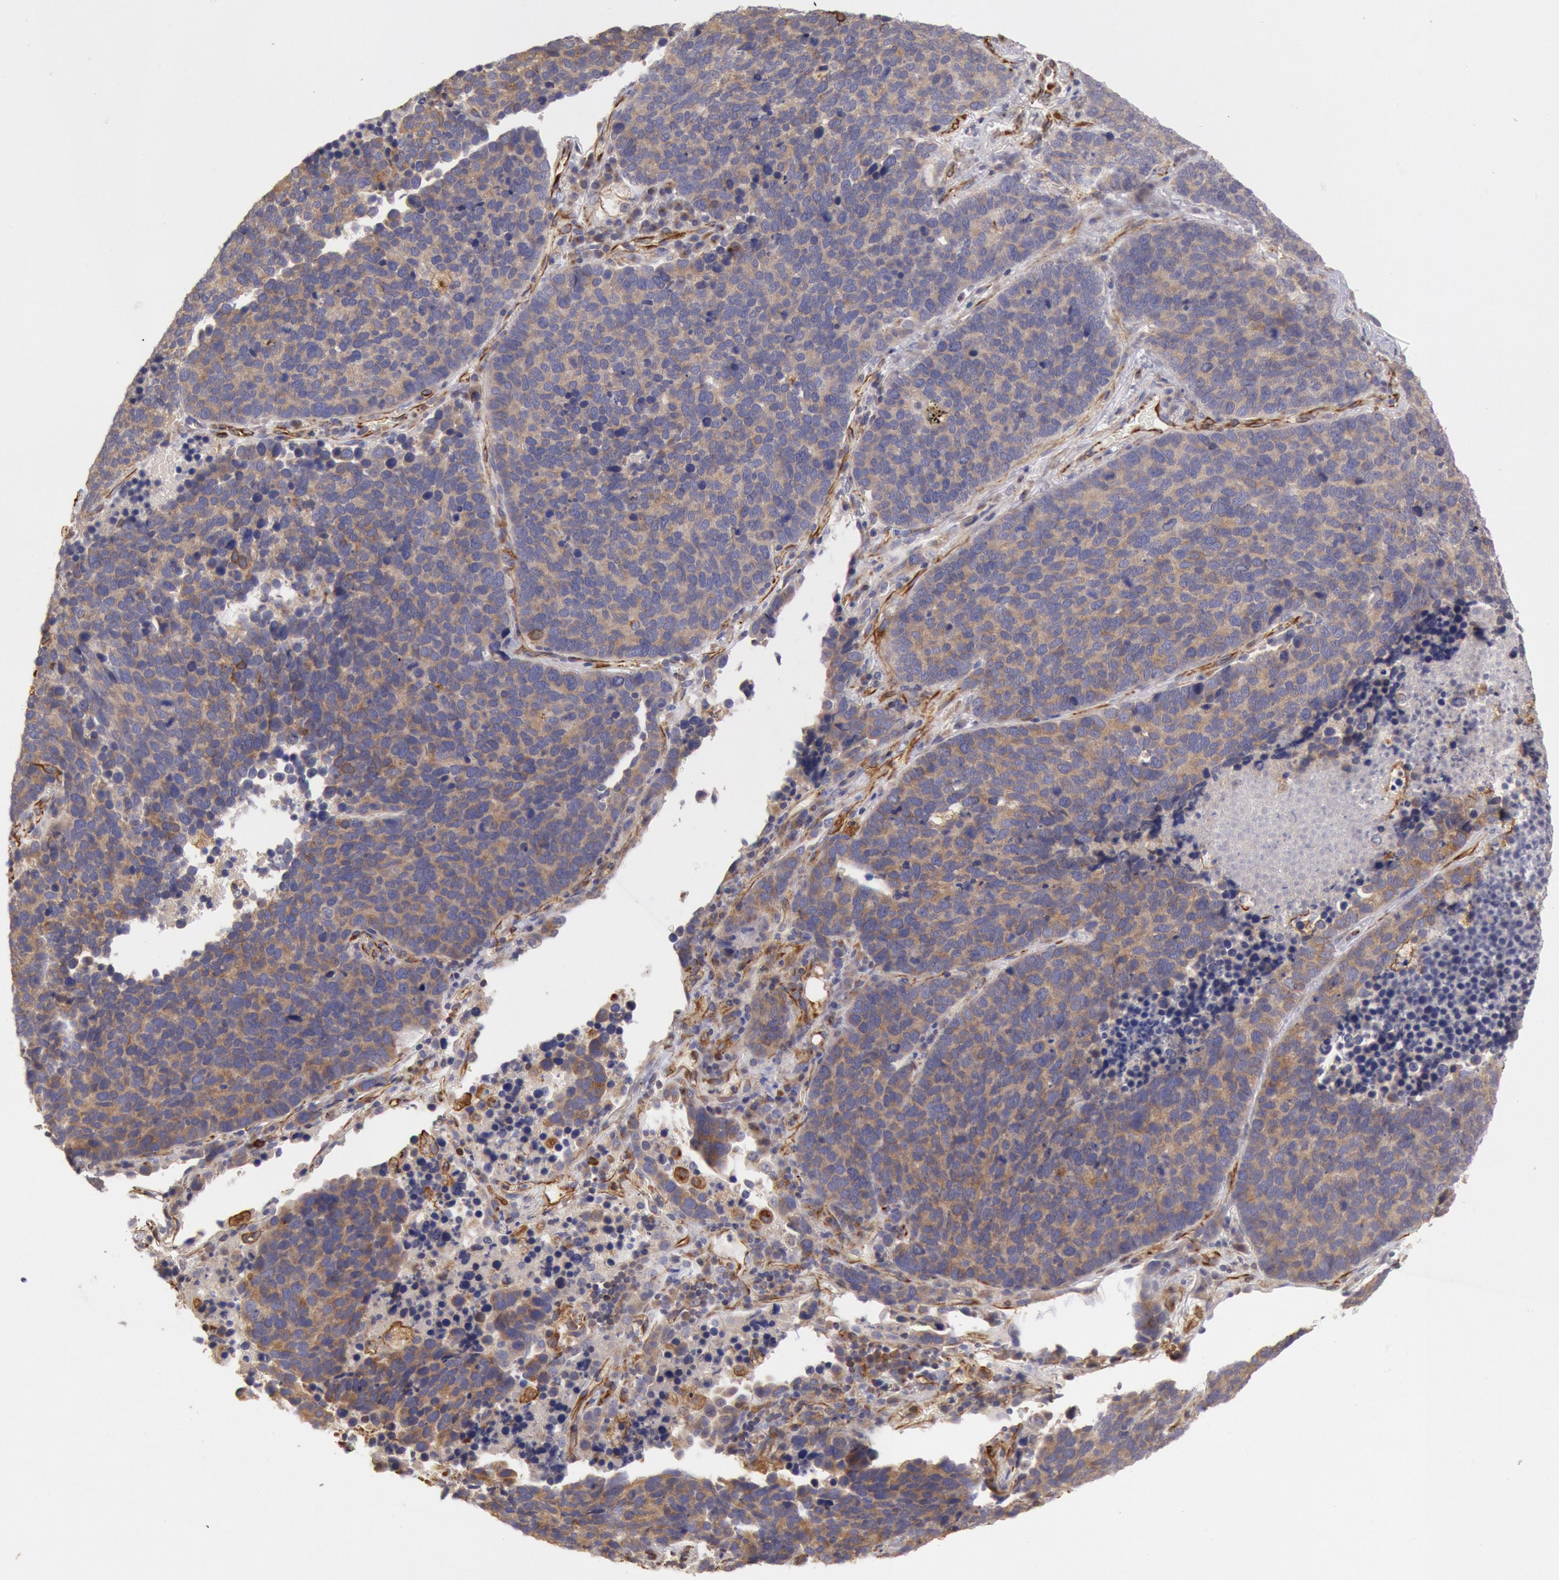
{"staining": {"intensity": "weak", "quantity": ">75%", "location": "cytoplasmic/membranous"}, "tissue": "lung cancer", "cell_type": "Tumor cells", "image_type": "cancer", "snomed": [{"axis": "morphology", "description": "Neoplasm, malignant, NOS"}, {"axis": "topography", "description": "Lung"}], "caption": "Immunohistochemistry (IHC) photomicrograph of neoplastic tissue: lung cancer stained using immunohistochemistry (IHC) displays low levels of weak protein expression localized specifically in the cytoplasmic/membranous of tumor cells, appearing as a cytoplasmic/membranous brown color.", "gene": "RNF139", "patient": {"sex": "female", "age": 75}}